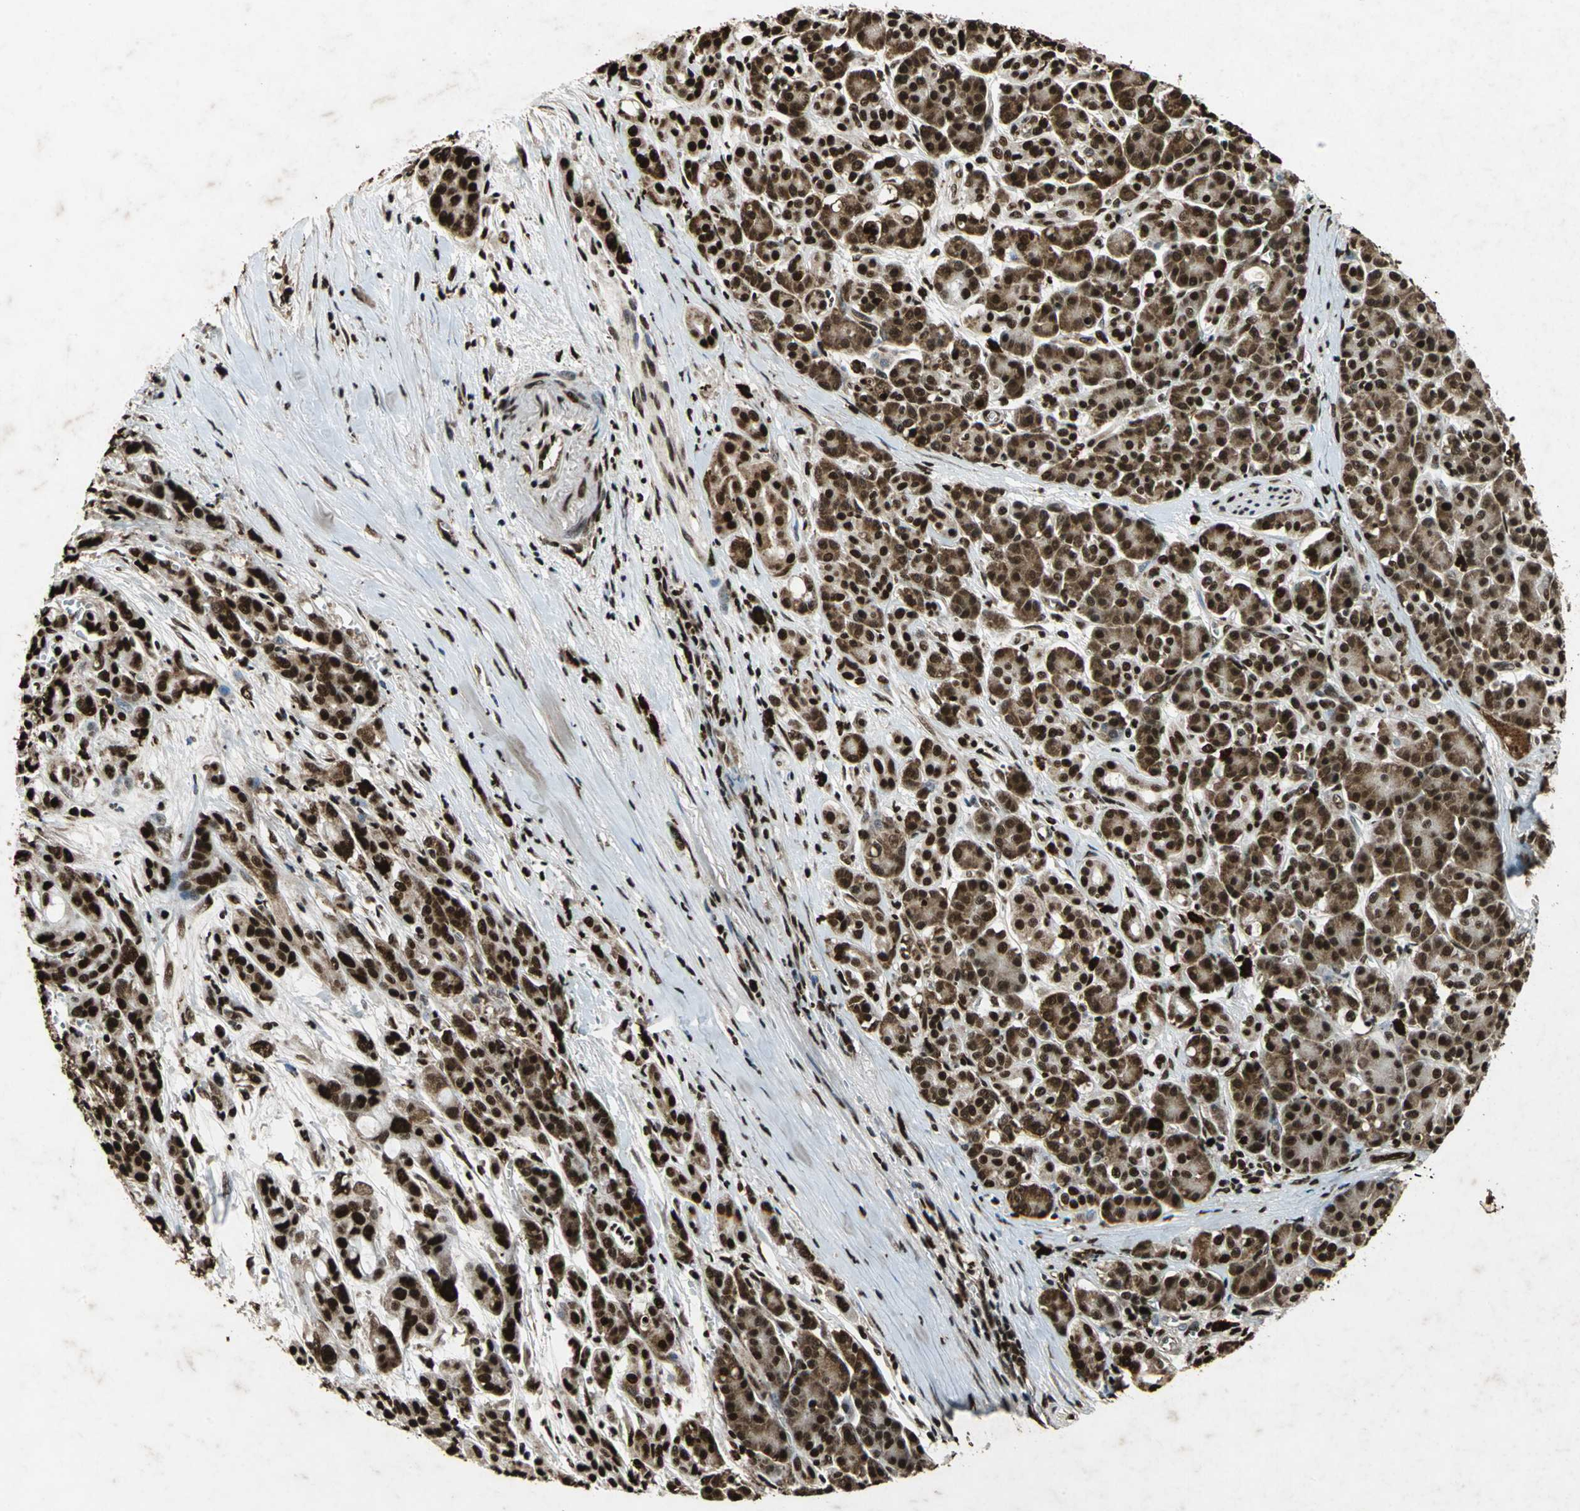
{"staining": {"intensity": "strong", "quantity": ">75%", "location": "nuclear"}, "tissue": "pancreatic cancer", "cell_type": "Tumor cells", "image_type": "cancer", "snomed": [{"axis": "morphology", "description": "Adenocarcinoma, NOS"}, {"axis": "topography", "description": "Pancreas"}], "caption": "Protein expression by immunohistochemistry shows strong nuclear staining in about >75% of tumor cells in adenocarcinoma (pancreatic). The staining was performed using DAB to visualize the protein expression in brown, while the nuclei were stained in blue with hematoxylin (Magnification: 20x).", "gene": "ANP32A", "patient": {"sex": "male", "age": 59}}